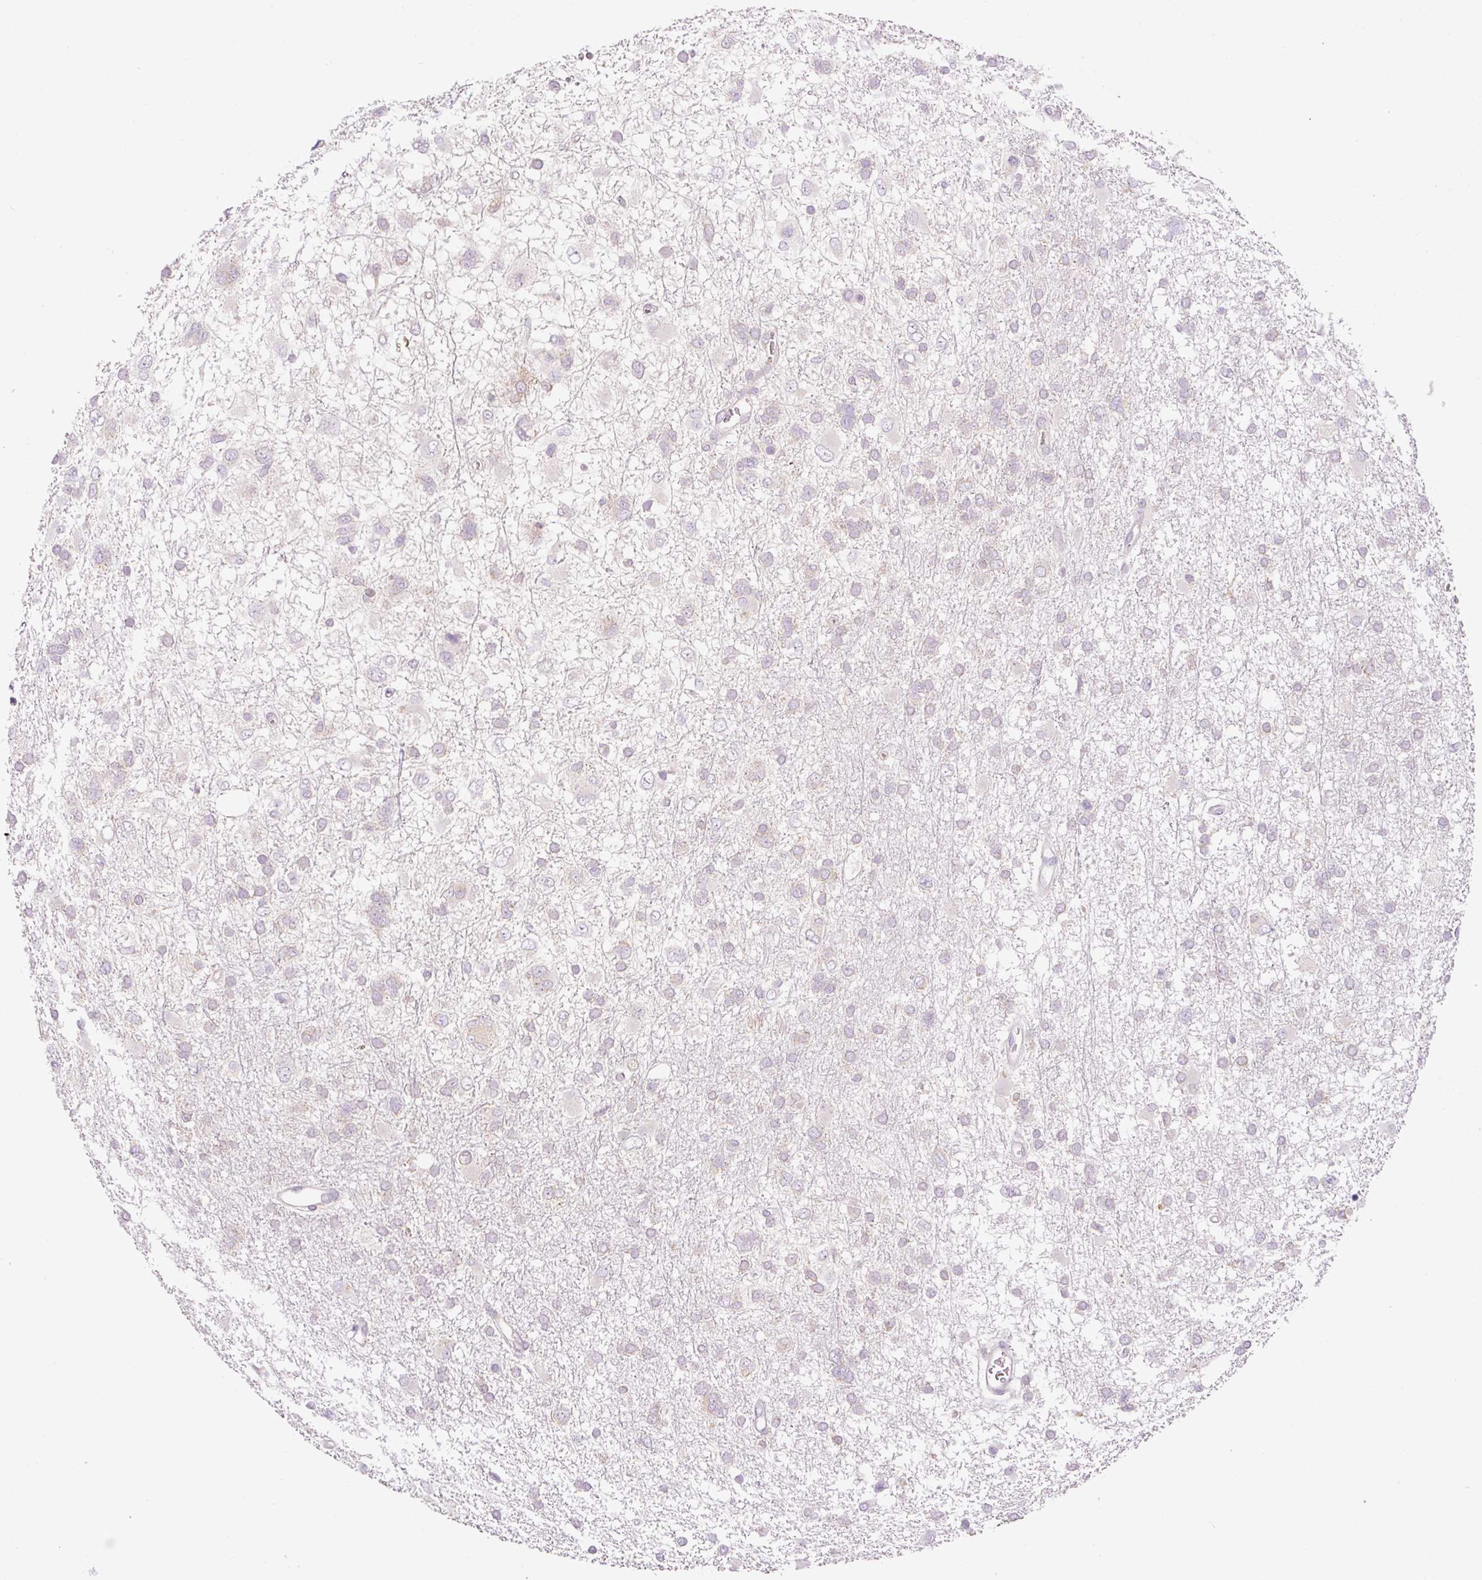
{"staining": {"intensity": "negative", "quantity": "none", "location": "none"}, "tissue": "glioma", "cell_type": "Tumor cells", "image_type": "cancer", "snomed": [{"axis": "morphology", "description": "Glioma, malignant, High grade"}, {"axis": "topography", "description": "Brain"}], "caption": "The immunohistochemistry (IHC) image has no significant positivity in tumor cells of malignant high-grade glioma tissue.", "gene": "PNPLA5", "patient": {"sex": "male", "age": 61}}